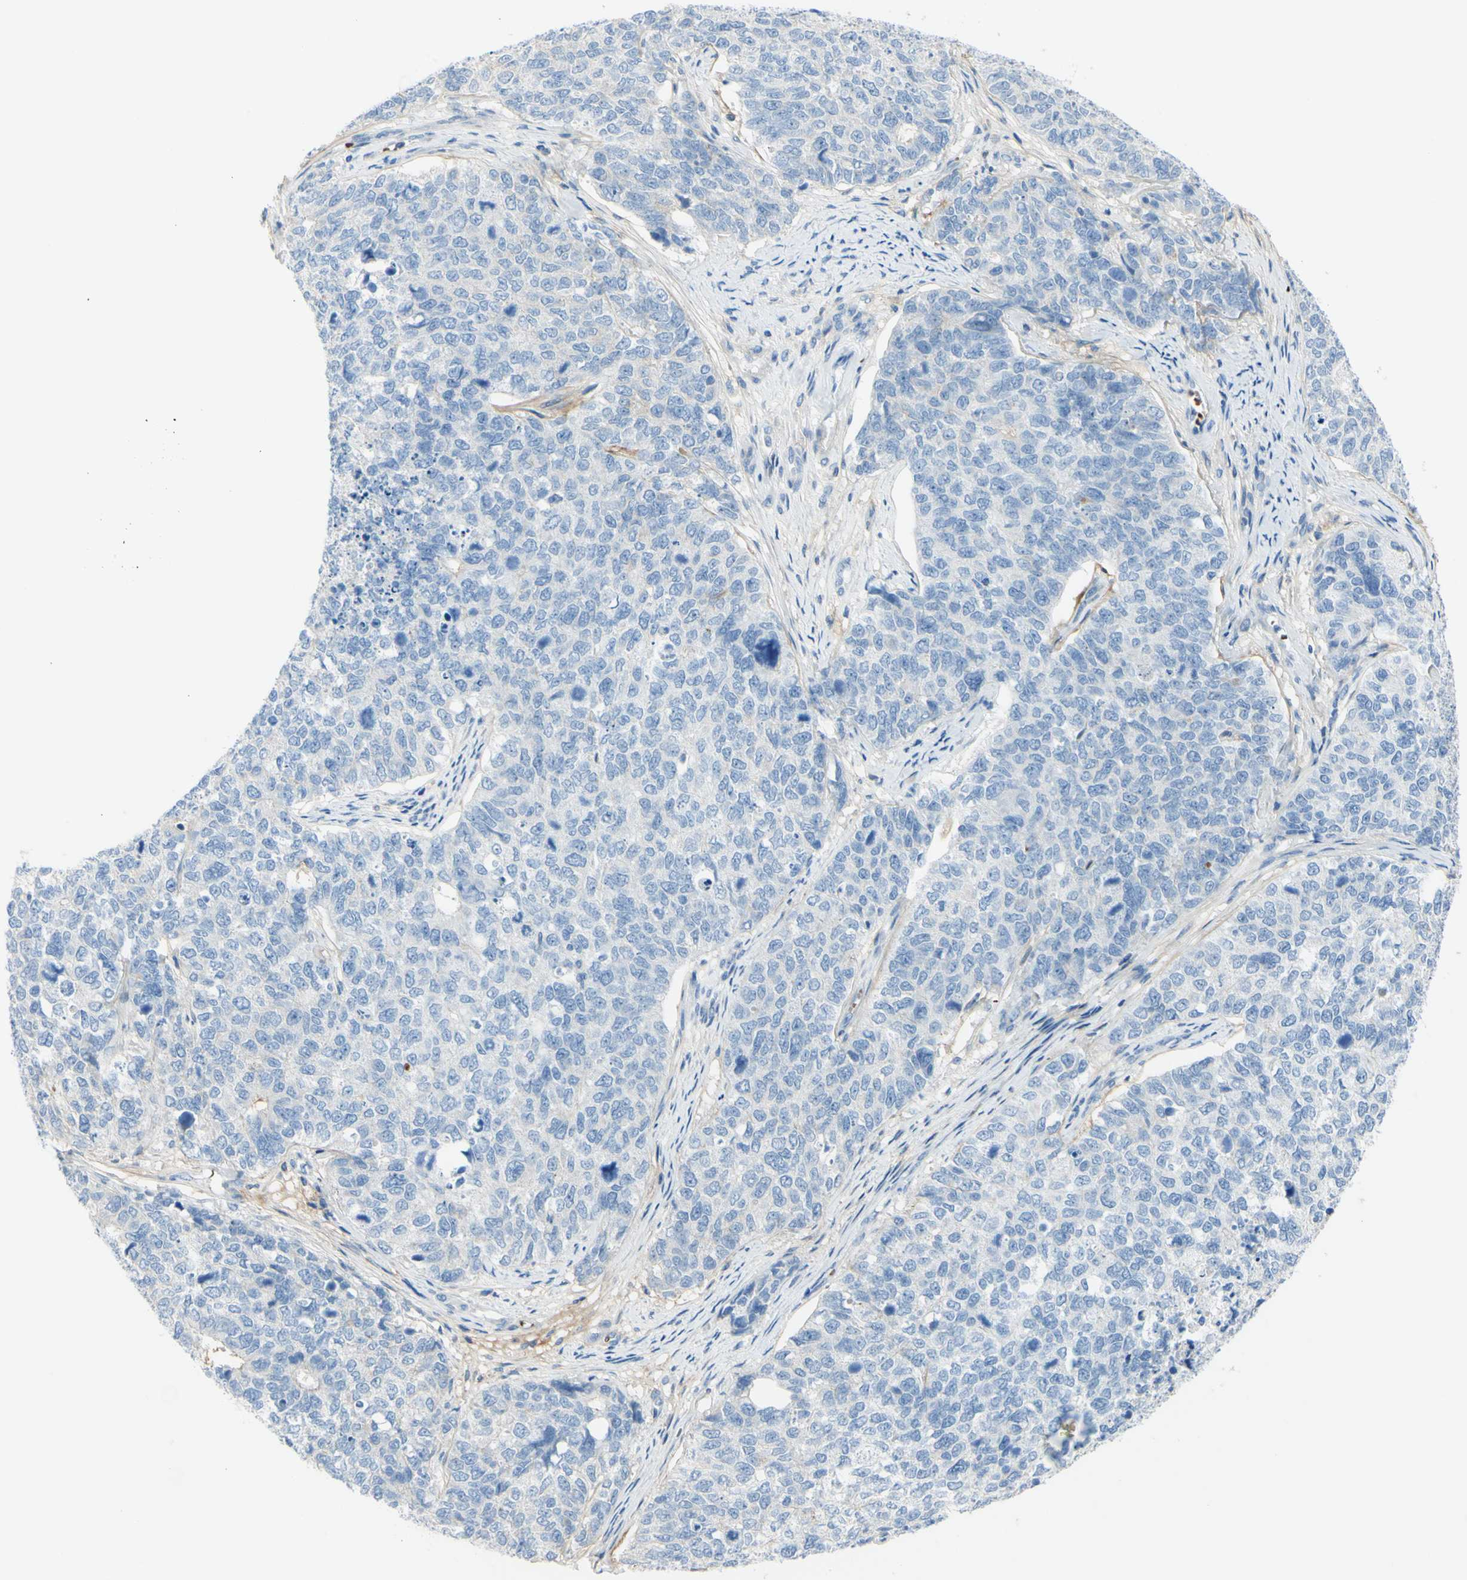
{"staining": {"intensity": "negative", "quantity": "none", "location": "none"}, "tissue": "cervical cancer", "cell_type": "Tumor cells", "image_type": "cancer", "snomed": [{"axis": "morphology", "description": "Squamous cell carcinoma, NOS"}, {"axis": "topography", "description": "Cervix"}], "caption": "The immunohistochemistry (IHC) image has no significant expression in tumor cells of cervical cancer tissue.", "gene": "NCBP2L", "patient": {"sex": "female", "age": 63}}